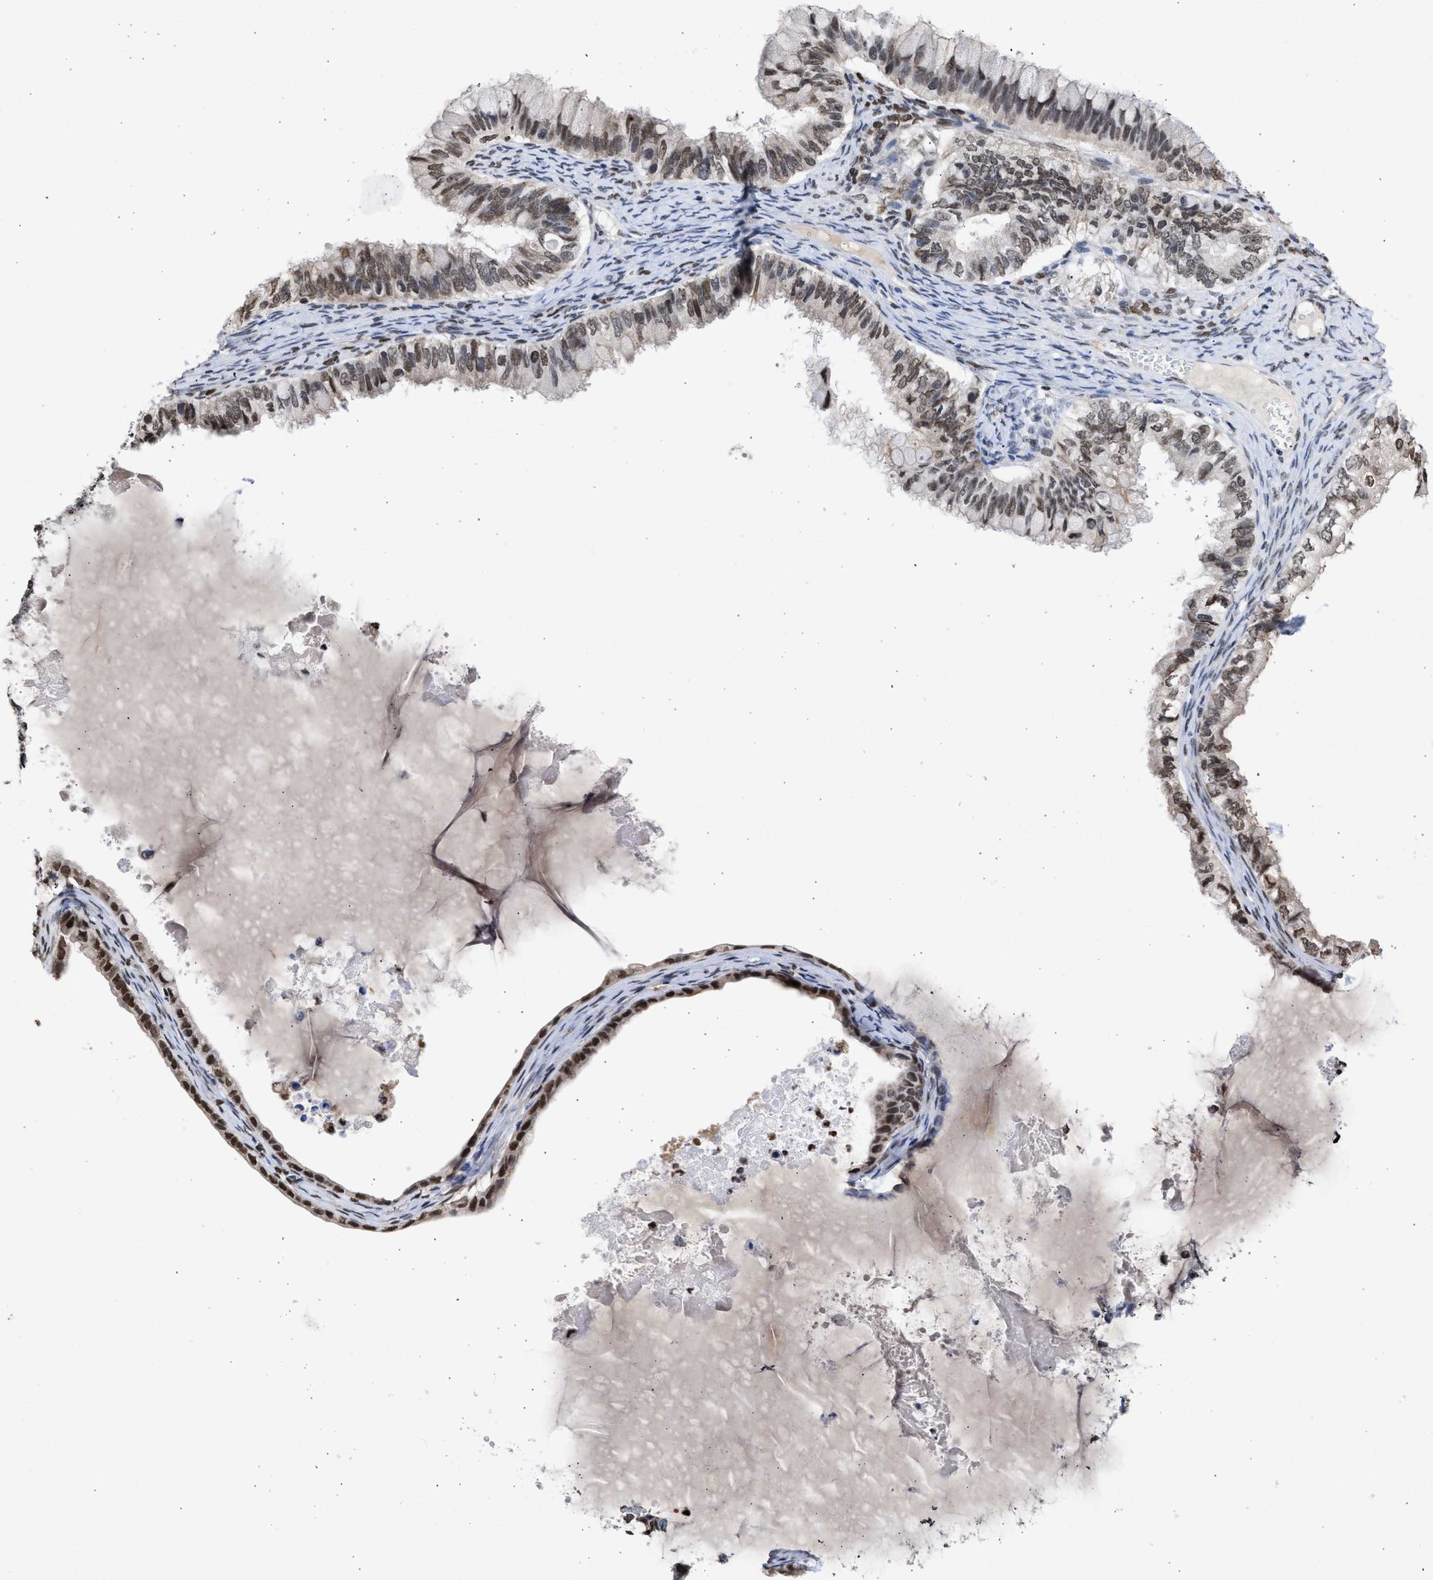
{"staining": {"intensity": "moderate", "quantity": "25%-75%", "location": "nuclear"}, "tissue": "ovarian cancer", "cell_type": "Tumor cells", "image_type": "cancer", "snomed": [{"axis": "morphology", "description": "Cystadenocarcinoma, mucinous, NOS"}, {"axis": "topography", "description": "Ovary"}], "caption": "An immunohistochemistry (IHC) histopathology image of neoplastic tissue is shown. Protein staining in brown shows moderate nuclear positivity in ovarian cancer within tumor cells.", "gene": "NUP35", "patient": {"sex": "female", "age": 80}}